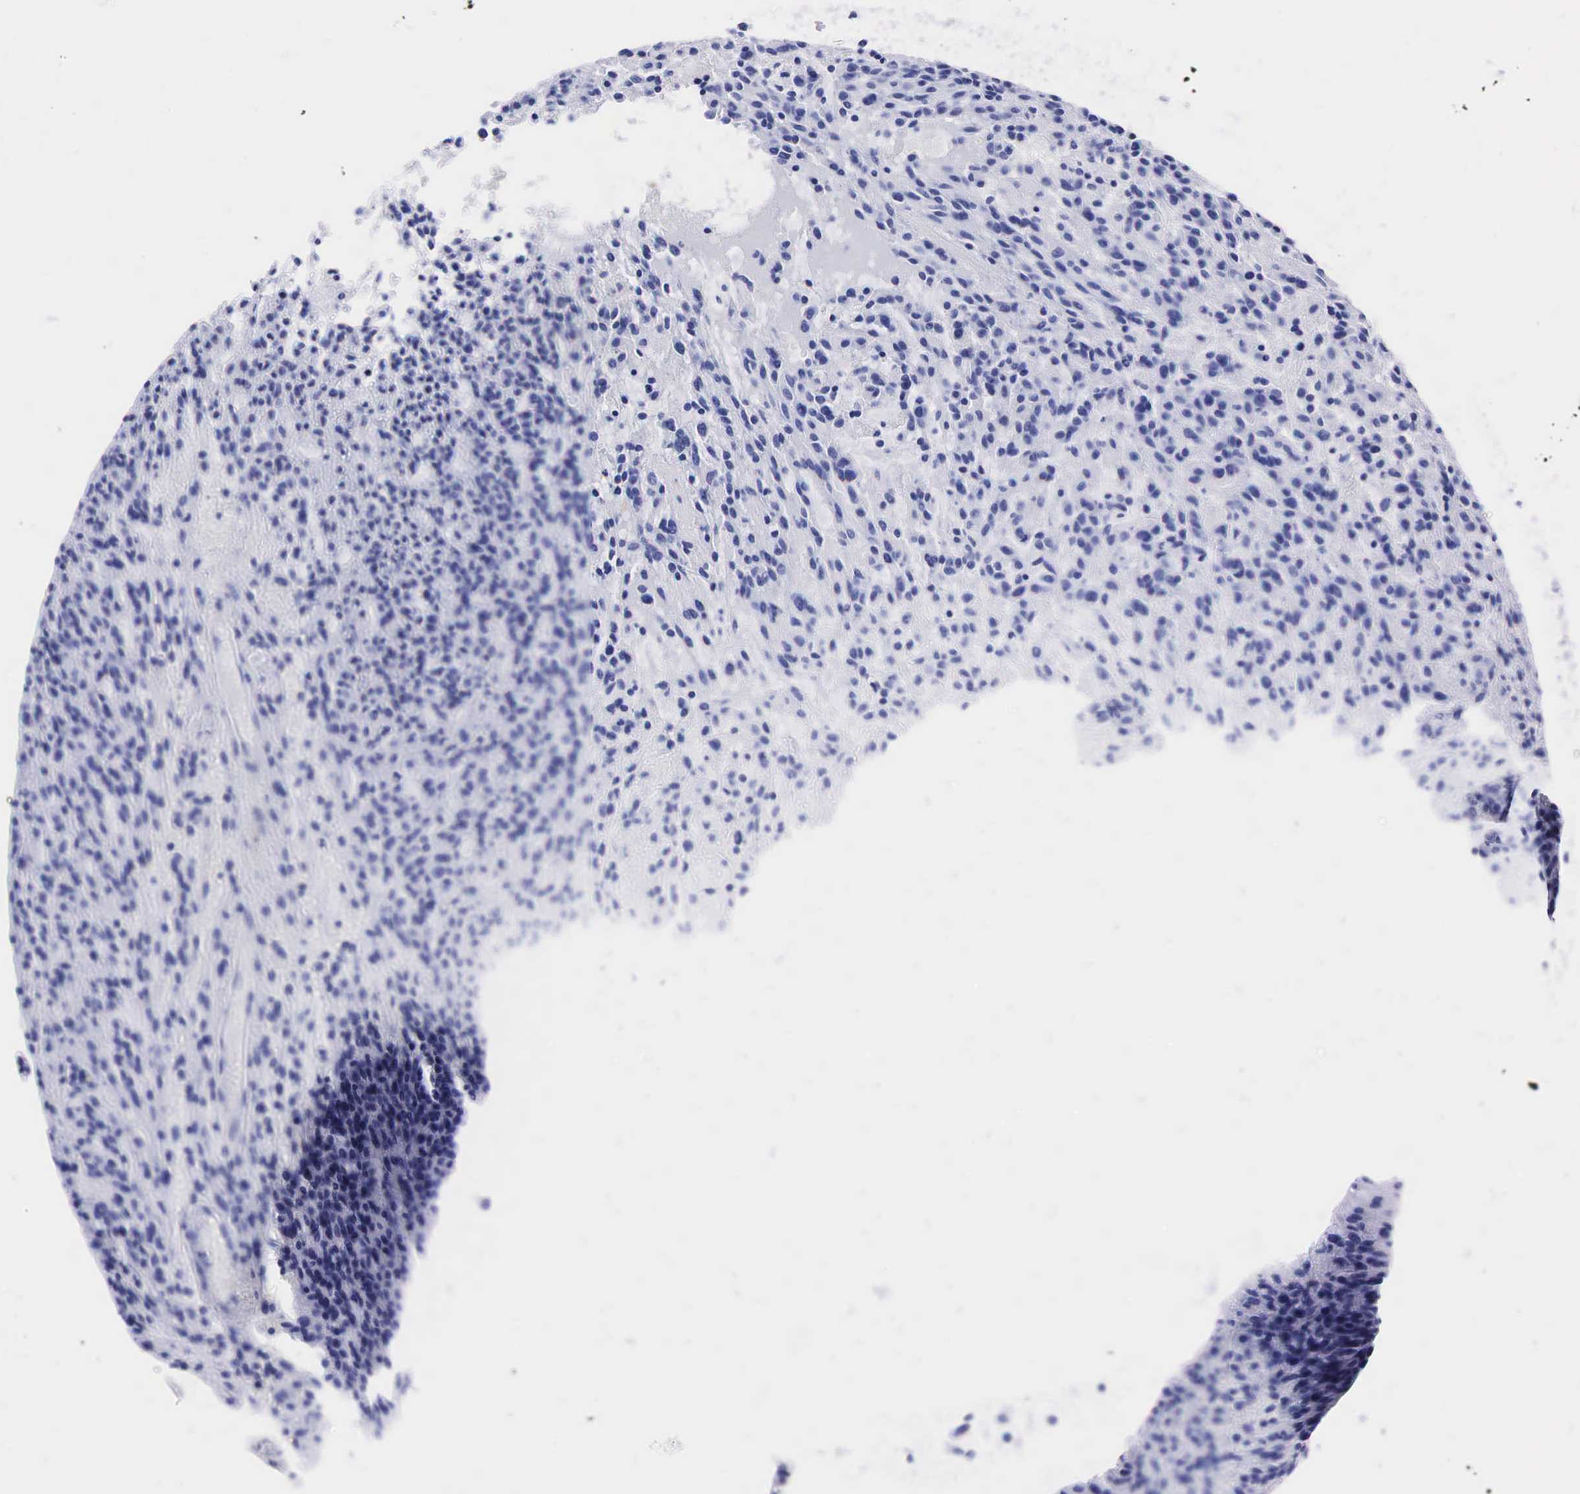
{"staining": {"intensity": "negative", "quantity": "none", "location": "none"}, "tissue": "glioma", "cell_type": "Tumor cells", "image_type": "cancer", "snomed": [{"axis": "morphology", "description": "Glioma, malignant, High grade"}, {"axis": "topography", "description": "Brain"}], "caption": "Tumor cells show no significant protein staining in malignant glioma (high-grade).", "gene": "KLK3", "patient": {"sex": "female", "age": 13}}